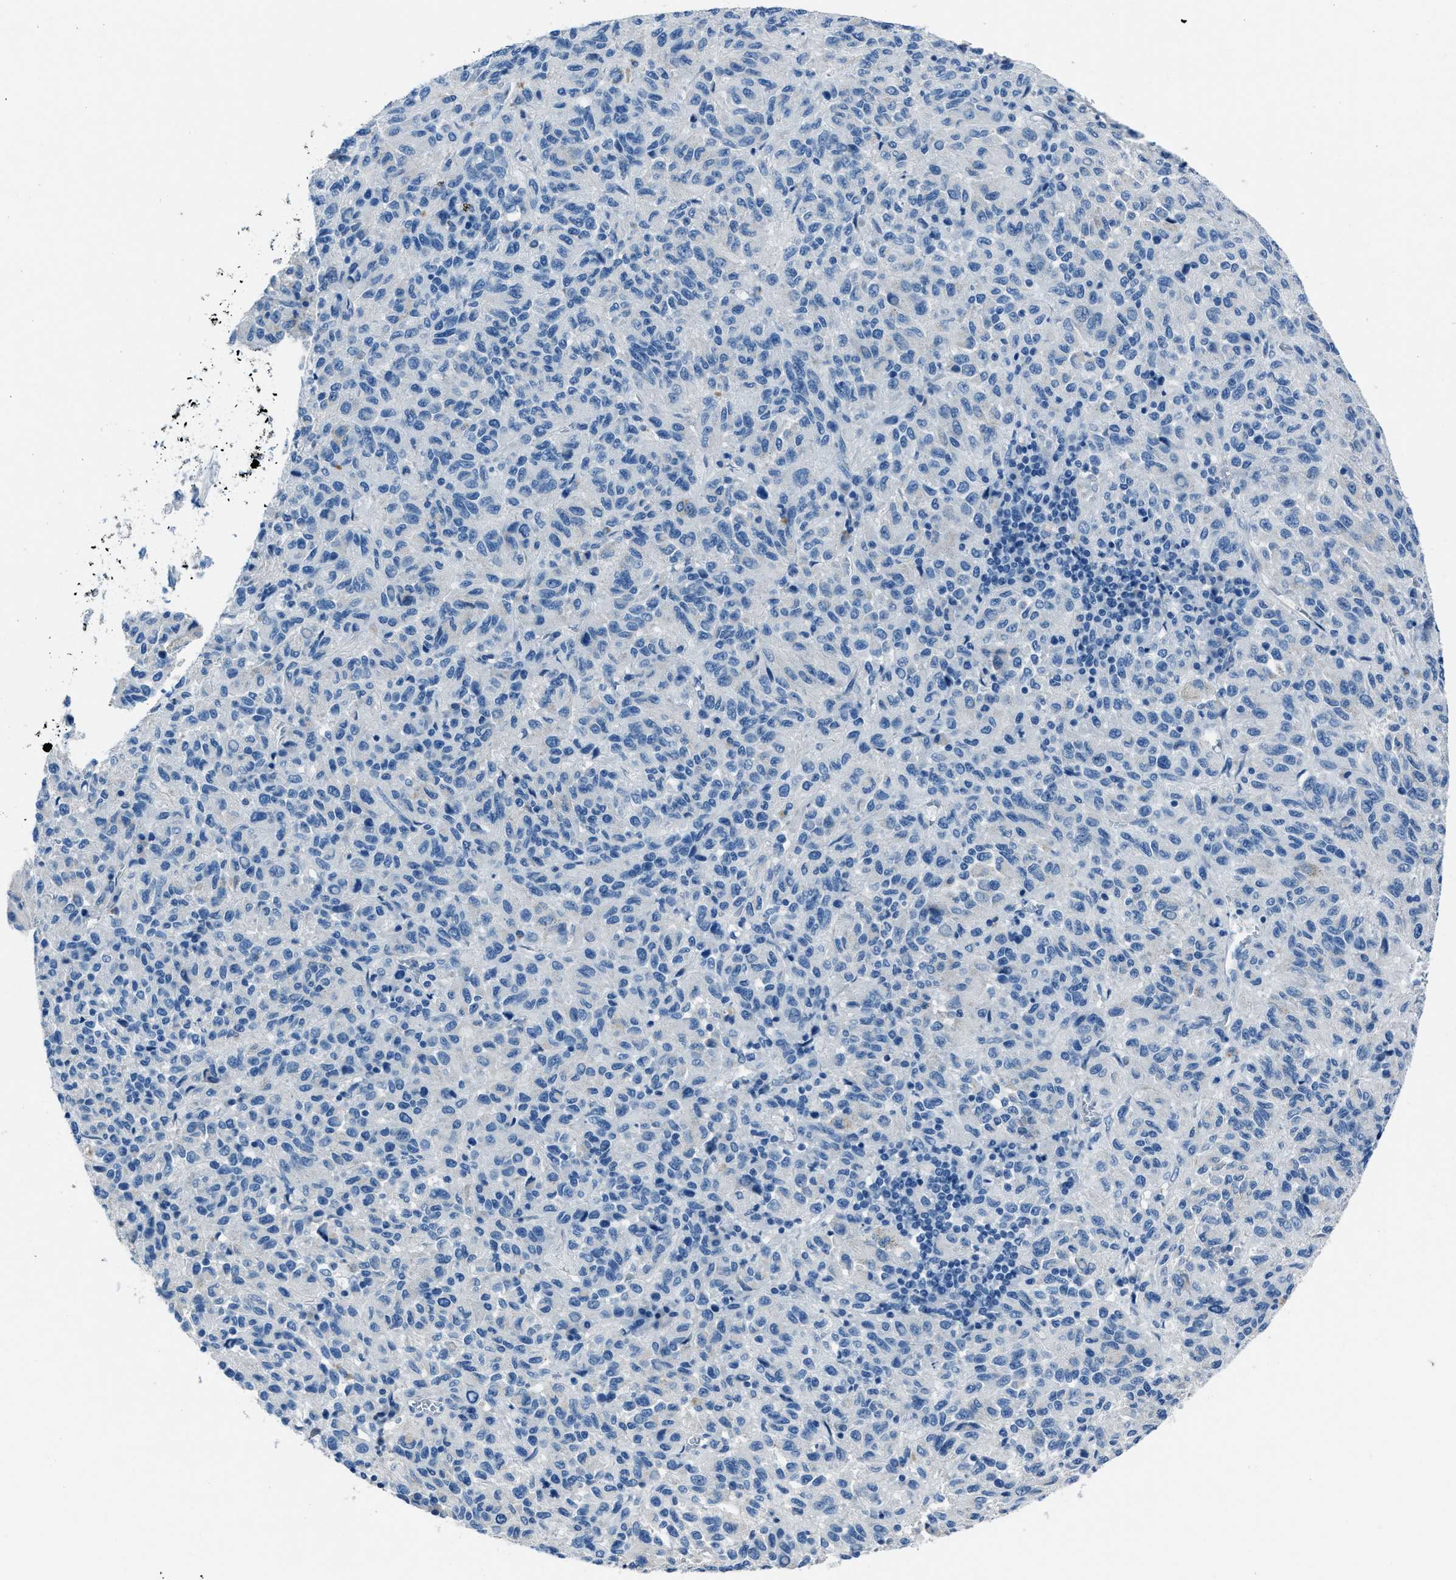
{"staining": {"intensity": "negative", "quantity": "none", "location": "none"}, "tissue": "melanoma", "cell_type": "Tumor cells", "image_type": "cancer", "snomed": [{"axis": "morphology", "description": "Malignant melanoma, Metastatic site"}, {"axis": "topography", "description": "Lung"}], "caption": "DAB immunohistochemical staining of human melanoma reveals no significant positivity in tumor cells.", "gene": "AMACR", "patient": {"sex": "male", "age": 64}}